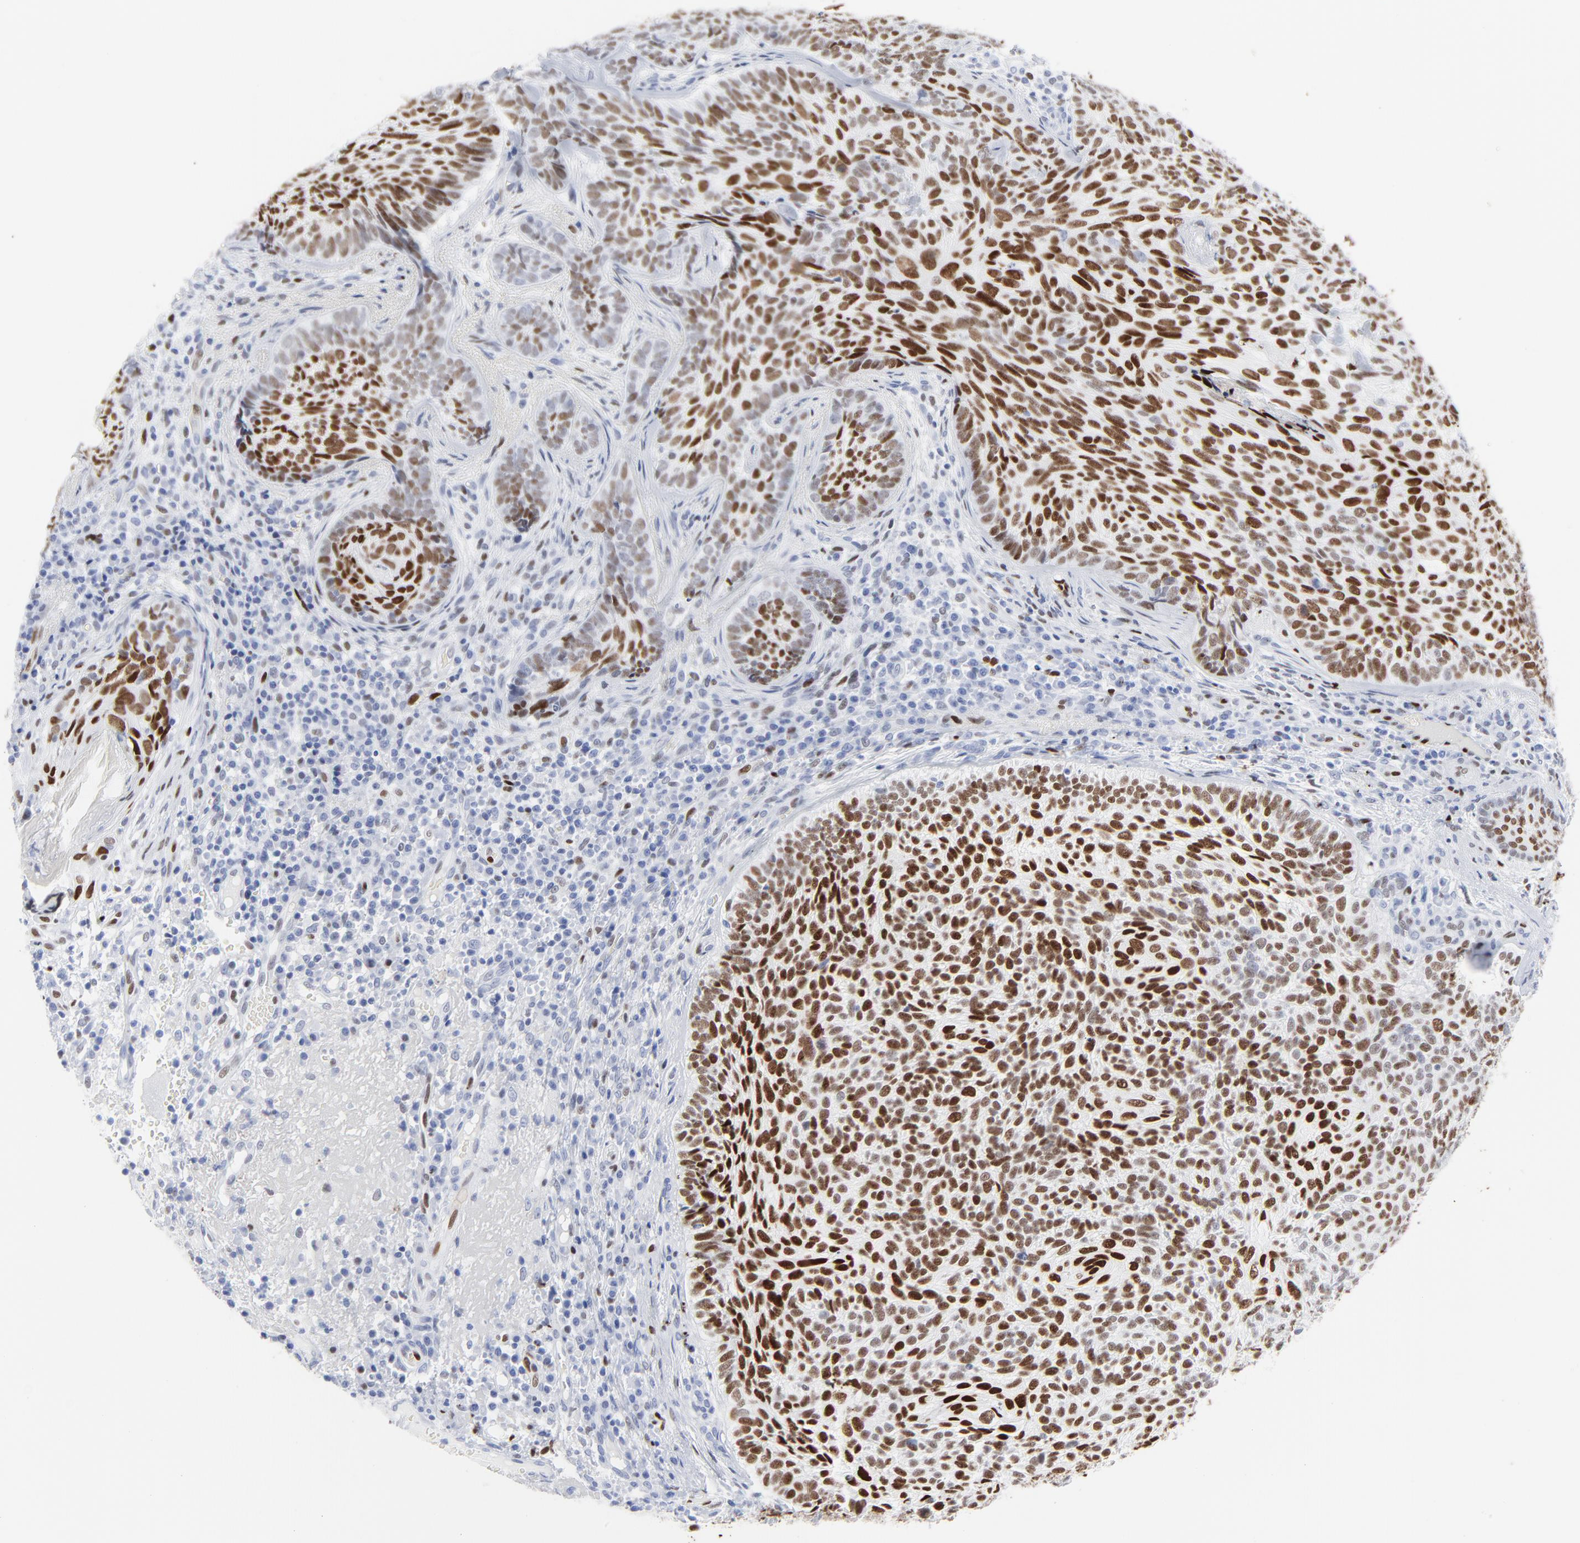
{"staining": {"intensity": "strong", "quantity": ">75%", "location": "nuclear"}, "tissue": "skin cancer", "cell_type": "Tumor cells", "image_type": "cancer", "snomed": [{"axis": "morphology", "description": "Basal cell carcinoma"}, {"axis": "topography", "description": "Skin"}], "caption": "IHC (DAB (3,3'-diaminobenzidine)) staining of human skin cancer (basal cell carcinoma) shows strong nuclear protein staining in approximately >75% of tumor cells. The staining was performed using DAB (3,3'-diaminobenzidine) to visualize the protein expression in brown, while the nuclei were stained in blue with hematoxylin (Magnification: 20x).", "gene": "JUN", "patient": {"sex": "male", "age": 72}}